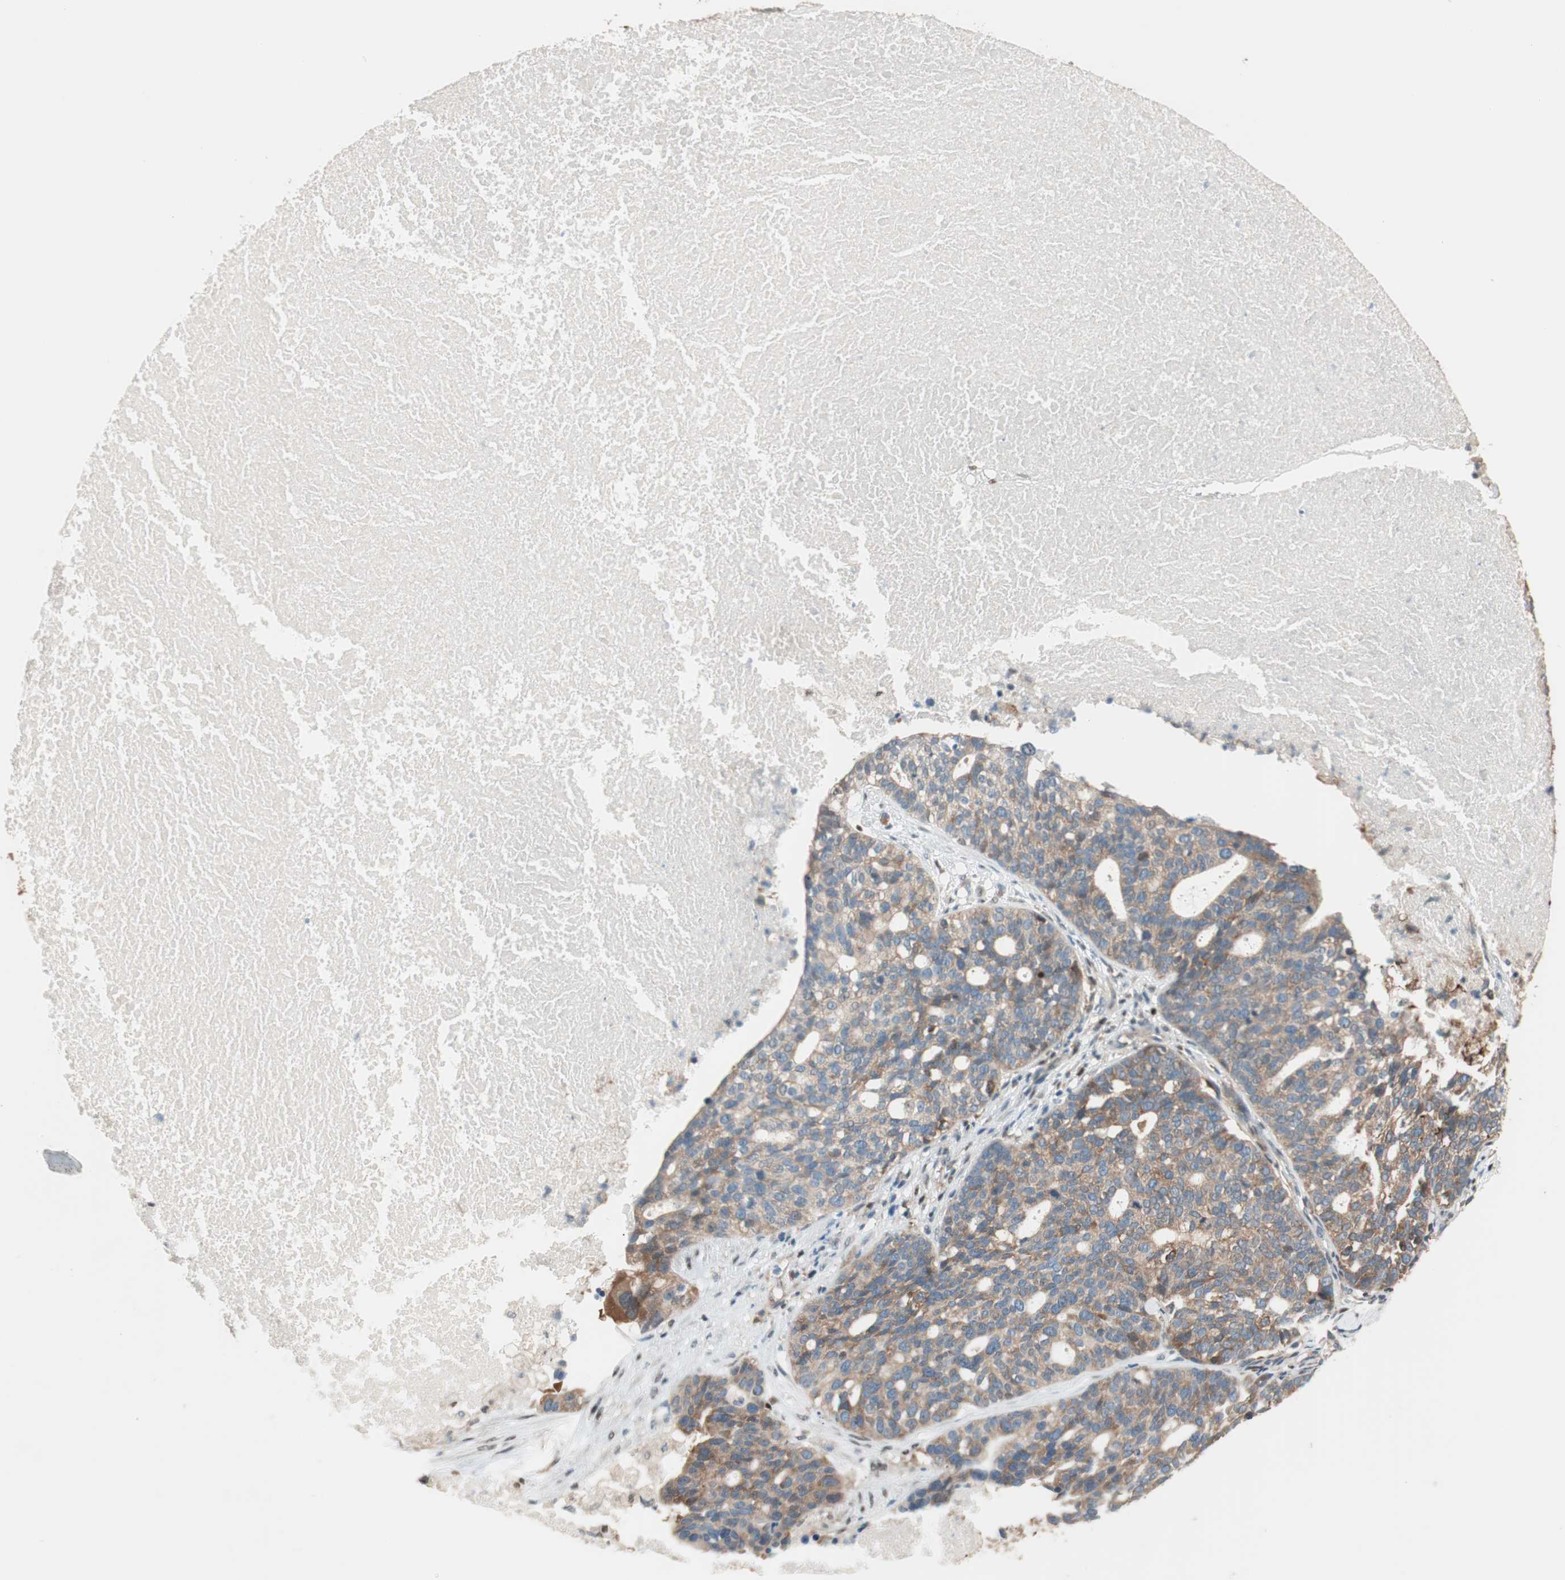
{"staining": {"intensity": "moderate", "quantity": ">75%", "location": "cytoplasmic/membranous"}, "tissue": "ovarian cancer", "cell_type": "Tumor cells", "image_type": "cancer", "snomed": [{"axis": "morphology", "description": "Cystadenocarcinoma, serous, NOS"}, {"axis": "topography", "description": "Ovary"}], "caption": "Immunohistochemistry (IHC) image of neoplastic tissue: human serous cystadenocarcinoma (ovarian) stained using IHC shows medium levels of moderate protein expression localized specifically in the cytoplasmic/membranous of tumor cells, appearing as a cytoplasmic/membranous brown color.", "gene": "BIN1", "patient": {"sex": "female", "age": 59}}